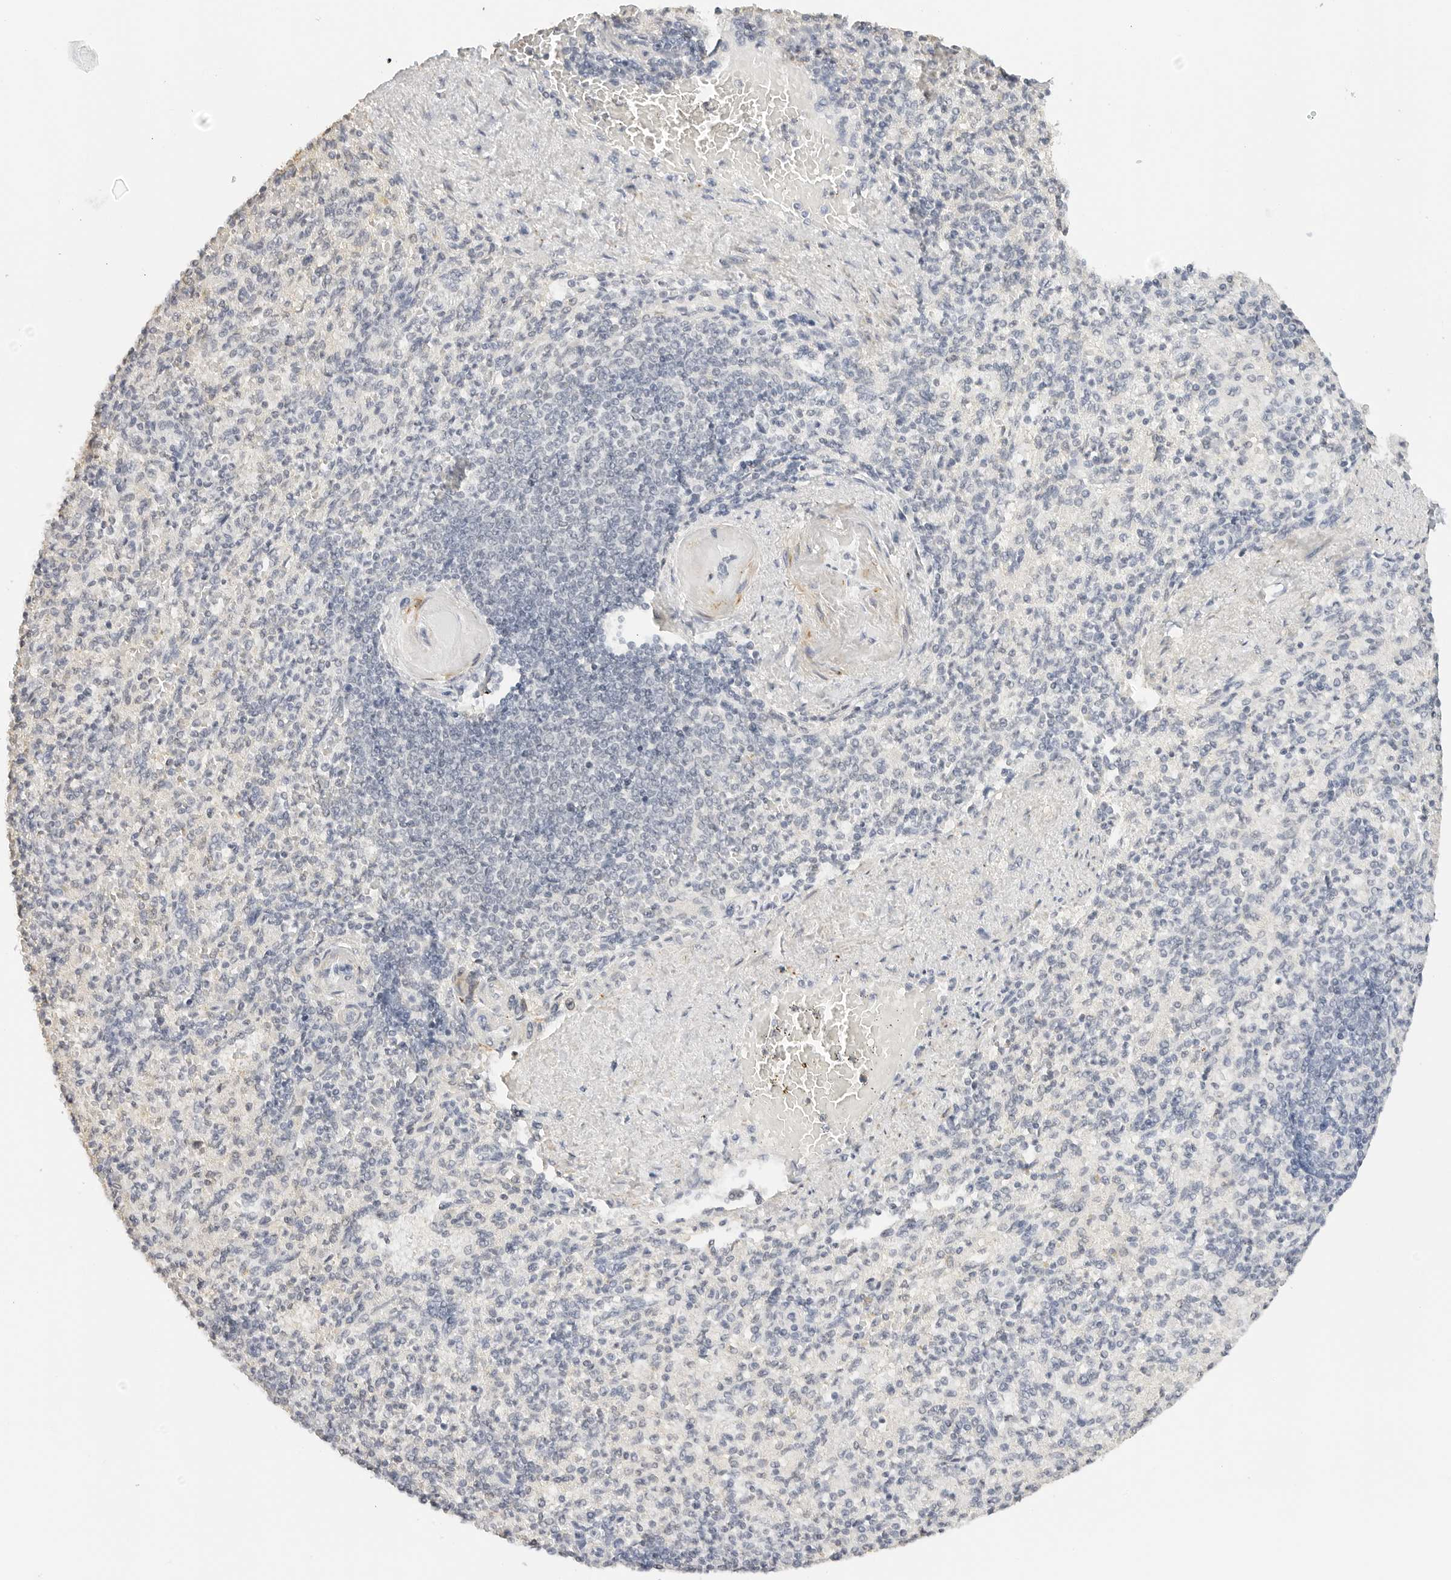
{"staining": {"intensity": "negative", "quantity": "none", "location": "none"}, "tissue": "spleen", "cell_type": "Cells in red pulp", "image_type": "normal", "snomed": [{"axis": "morphology", "description": "Normal tissue, NOS"}, {"axis": "topography", "description": "Spleen"}], "caption": "This is a image of immunohistochemistry (IHC) staining of benign spleen, which shows no expression in cells in red pulp.", "gene": "PCDH19", "patient": {"sex": "female", "age": 74}}